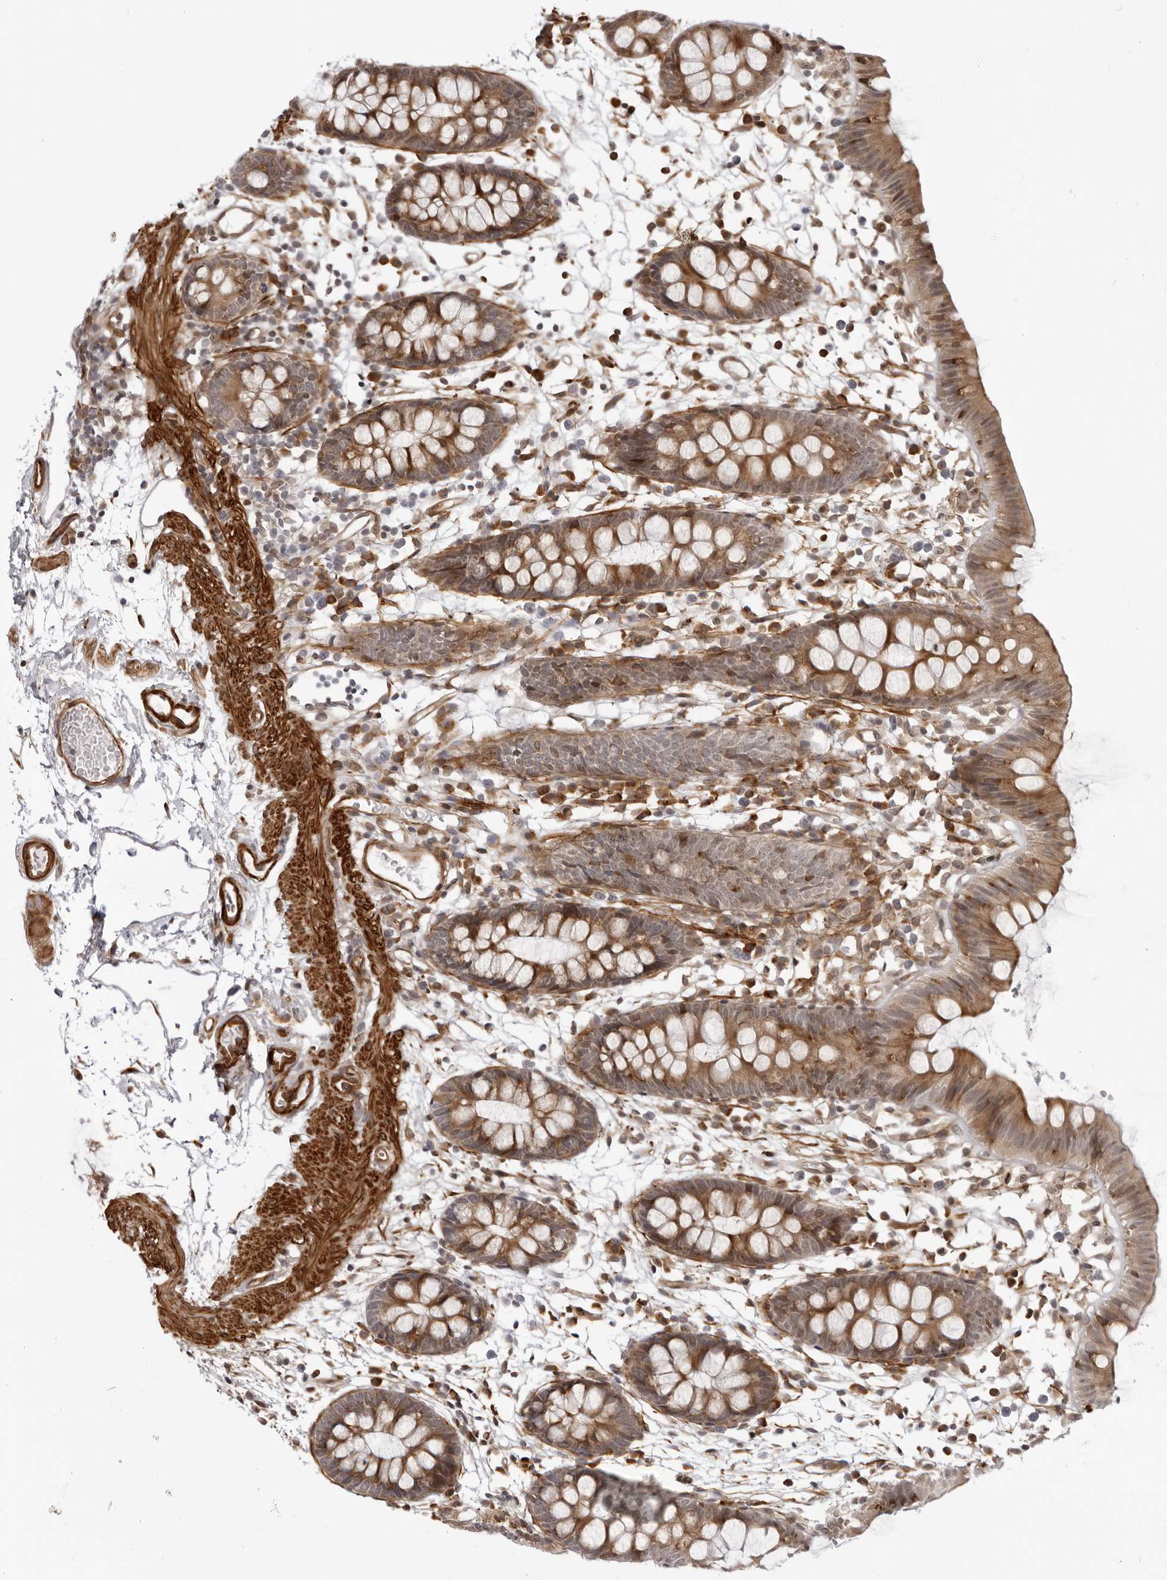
{"staining": {"intensity": "strong", "quantity": ">75%", "location": "cytoplasmic/membranous"}, "tissue": "colon", "cell_type": "Endothelial cells", "image_type": "normal", "snomed": [{"axis": "morphology", "description": "Normal tissue, NOS"}, {"axis": "topography", "description": "Colon"}], "caption": "An immunohistochemistry micrograph of unremarkable tissue is shown. Protein staining in brown shows strong cytoplasmic/membranous positivity in colon within endothelial cells.", "gene": "SRGAP2", "patient": {"sex": "male", "age": 56}}